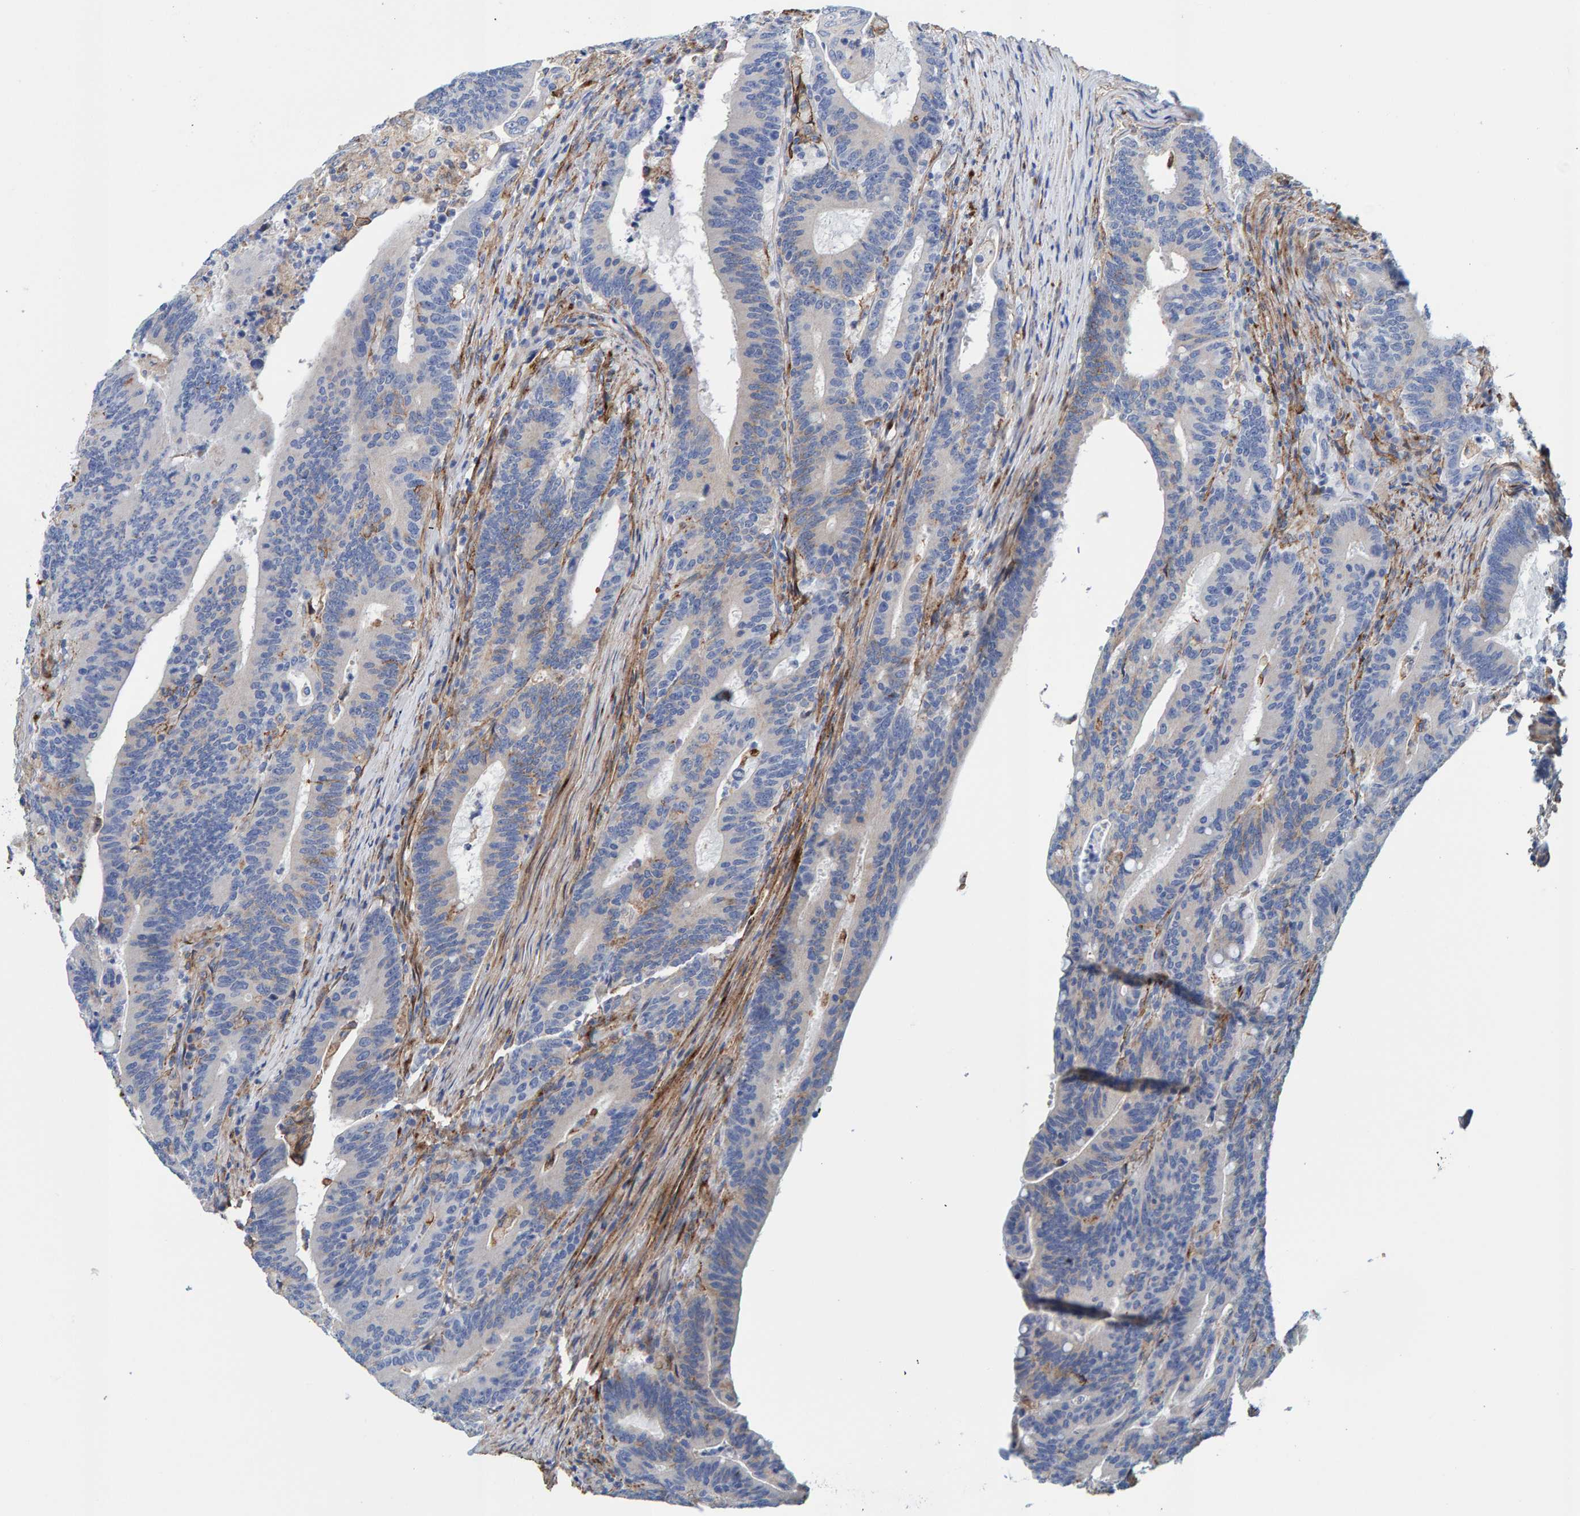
{"staining": {"intensity": "negative", "quantity": "none", "location": "none"}, "tissue": "colorectal cancer", "cell_type": "Tumor cells", "image_type": "cancer", "snomed": [{"axis": "morphology", "description": "Adenocarcinoma, NOS"}, {"axis": "topography", "description": "Colon"}], "caption": "Immunohistochemistry (IHC) micrograph of neoplastic tissue: adenocarcinoma (colorectal) stained with DAB (3,3'-diaminobenzidine) shows no significant protein positivity in tumor cells. (Immunohistochemistry (IHC), brightfield microscopy, high magnification).", "gene": "LRP1", "patient": {"sex": "female", "age": 66}}